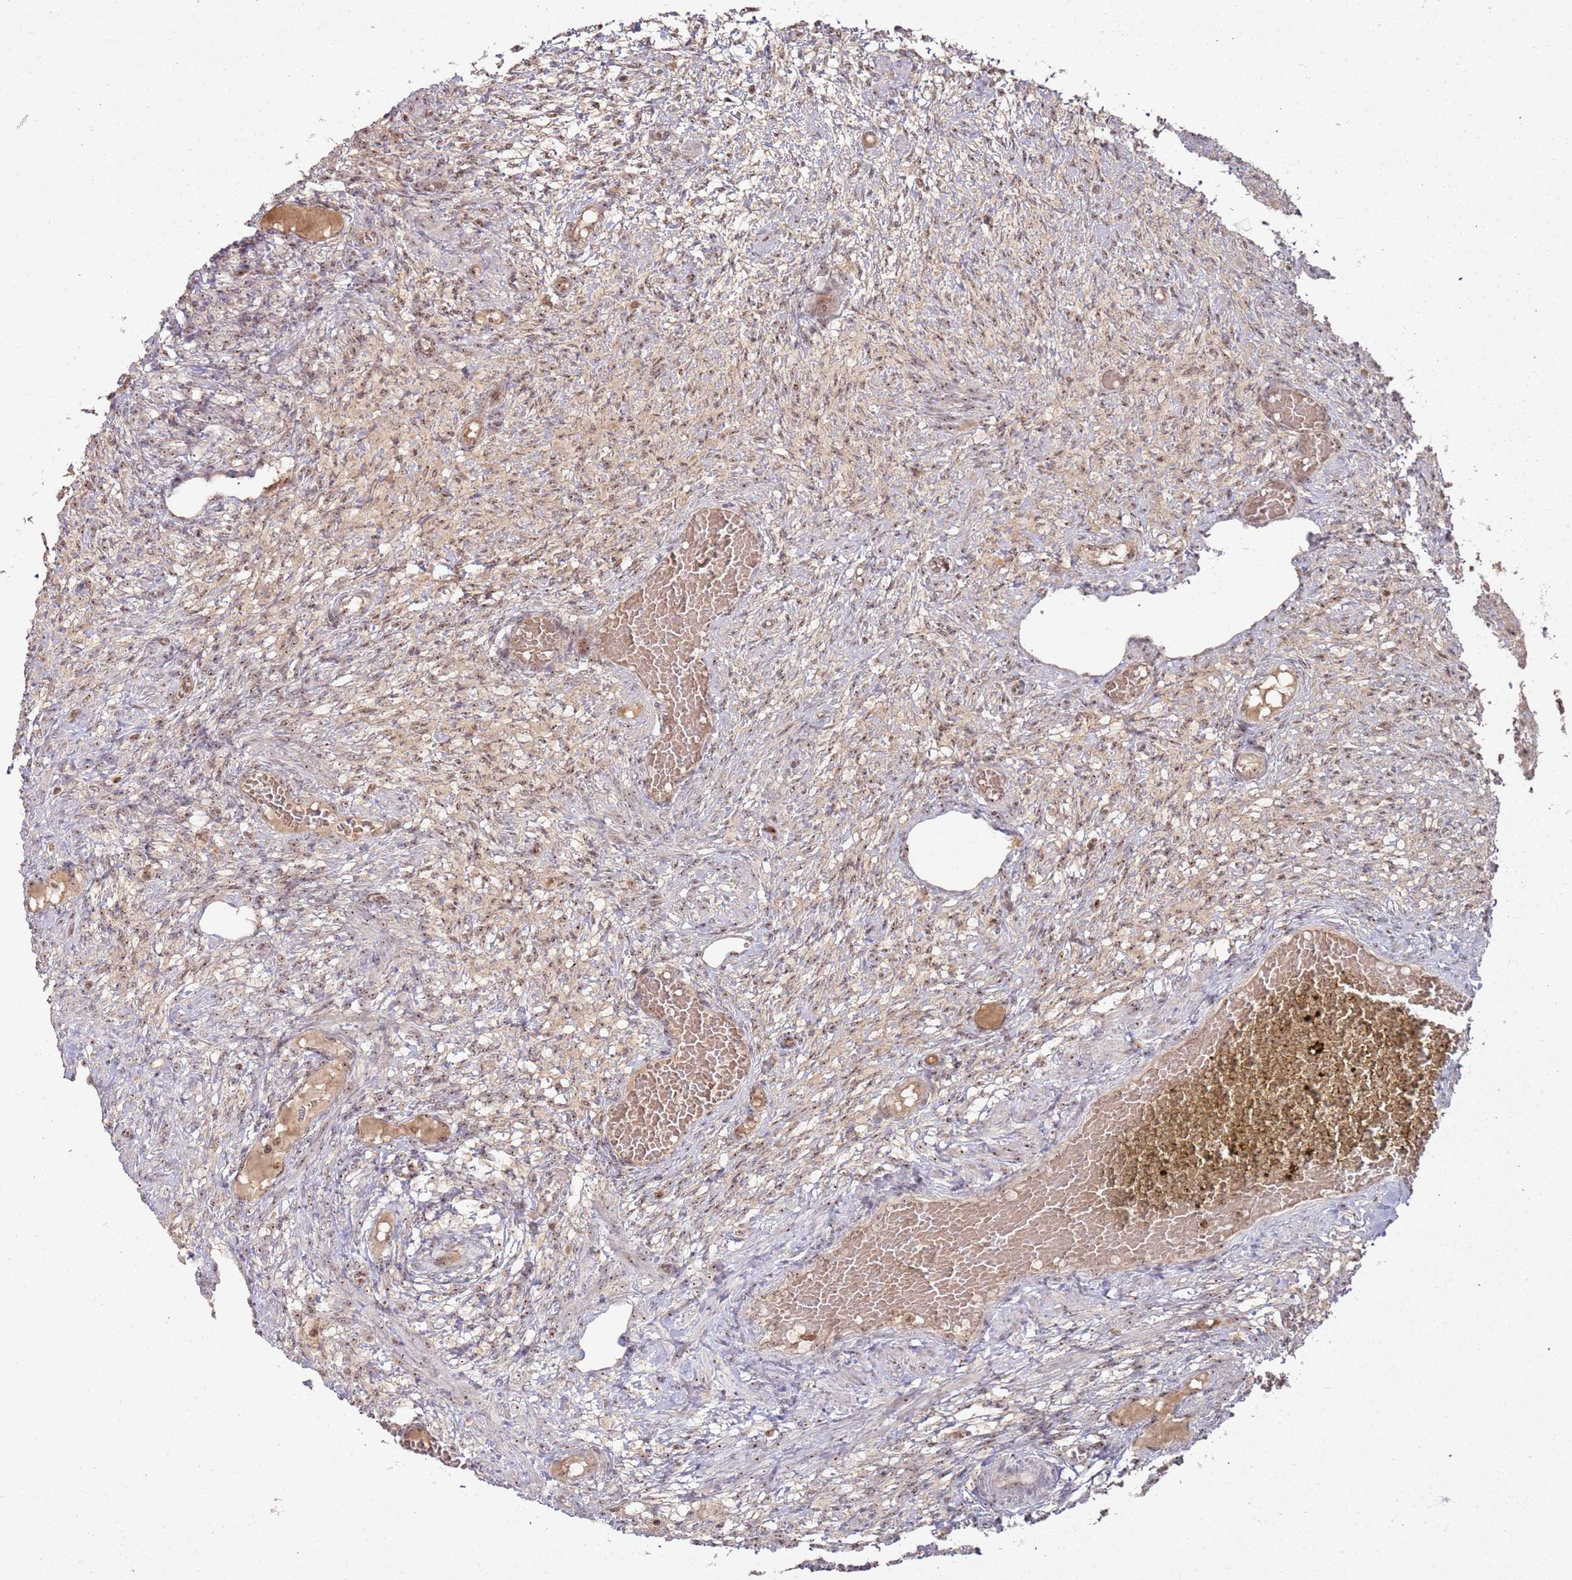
{"staining": {"intensity": "weak", "quantity": "25%-75%", "location": "nuclear"}, "tissue": "ovary", "cell_type": "Ovarian stroma cells", "image_type": "normal", "snomed": [{"axis": "morphology", "description": "Normal tissue, NOS"}, {"axis": "topography", "description": "Ovary"}], "caption": "Brown immunohistochemical staining in normal human ovary displays weak nuclear expression in about 25%-75% of ovarian stroma cells.", "gene": "UTP11", "patient": {"sex": "female", "age": 27}}